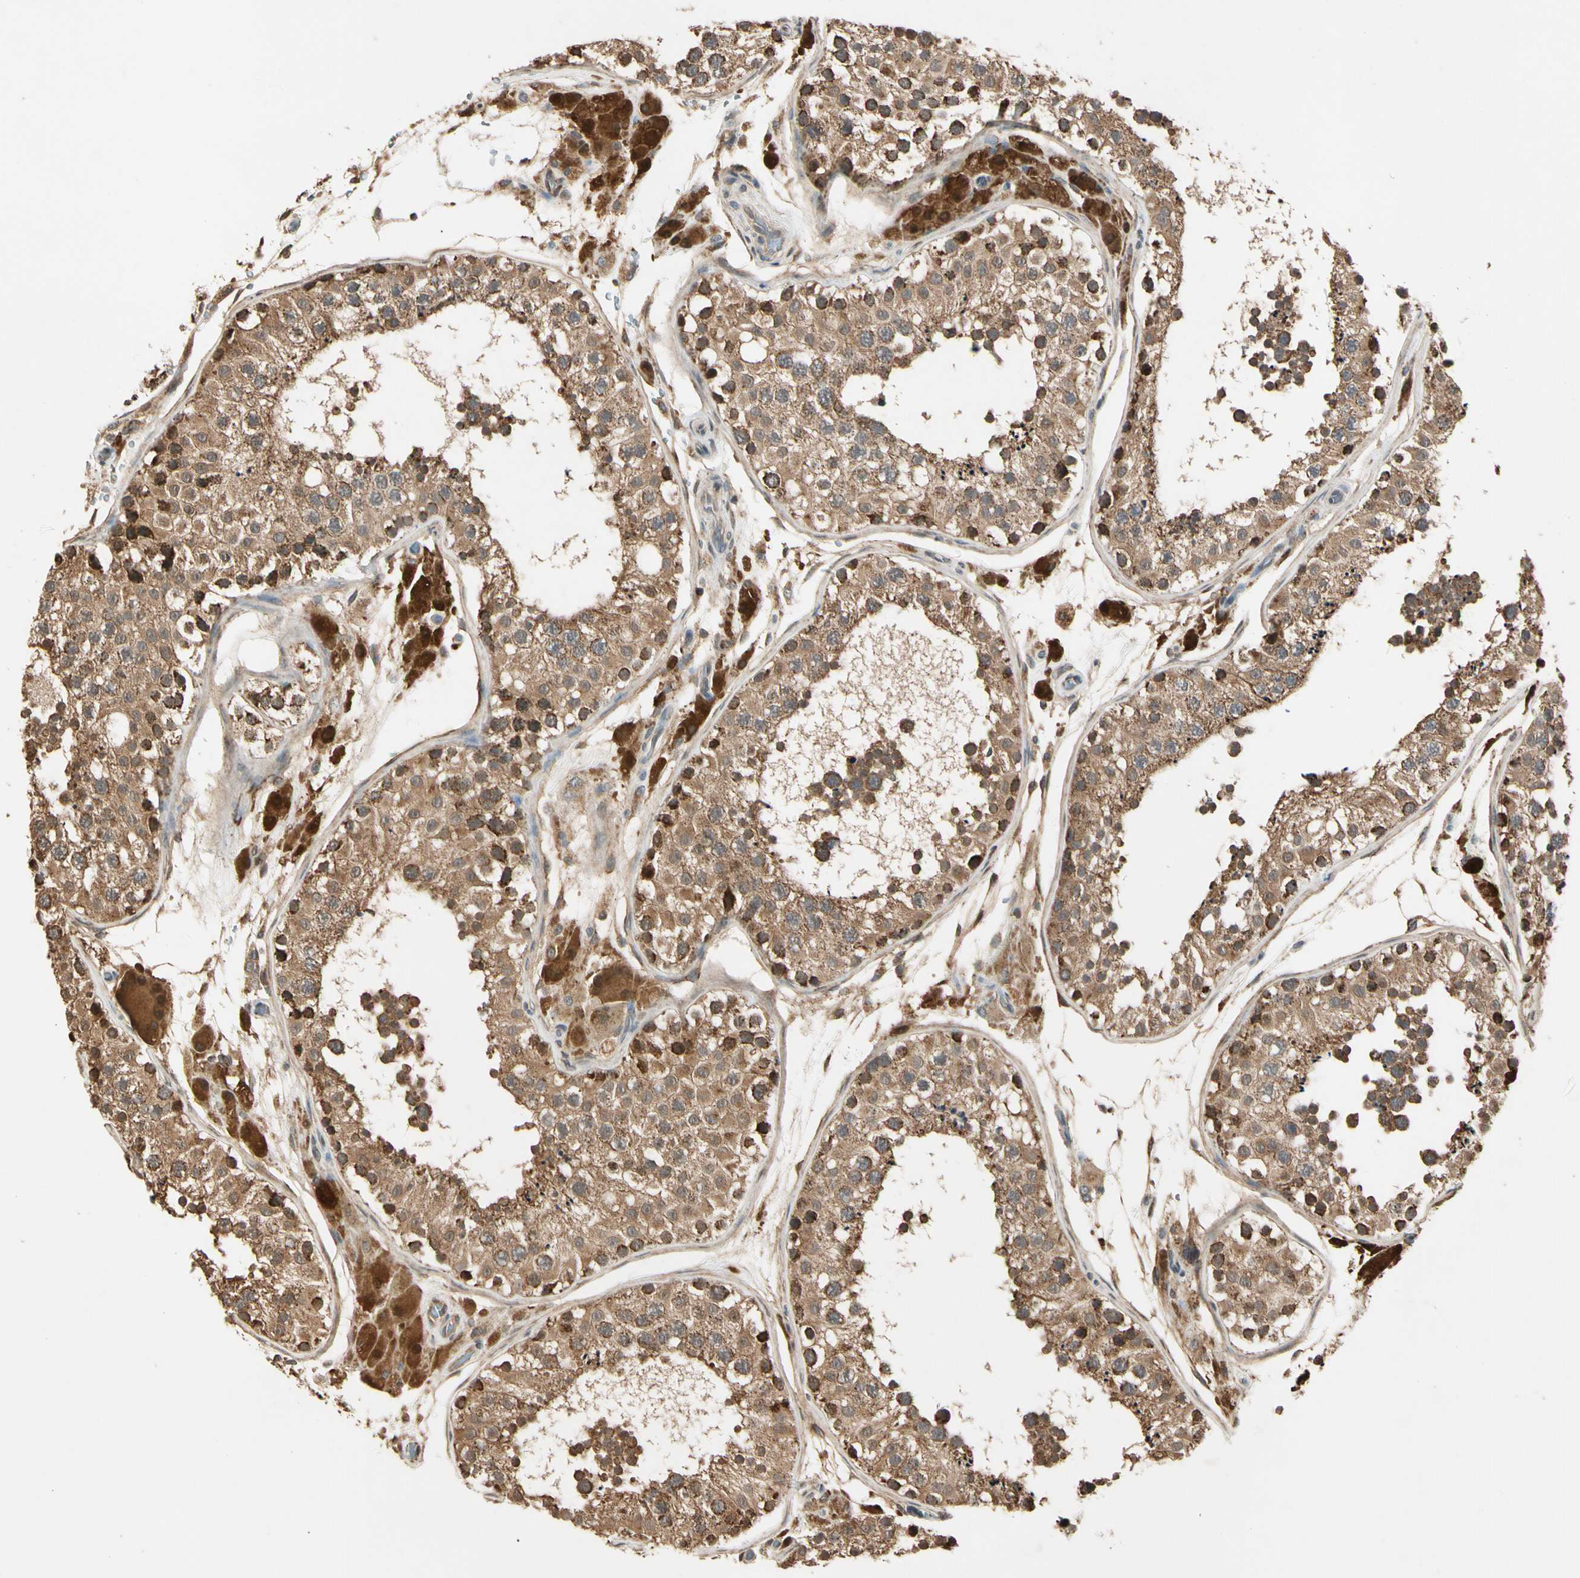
{"staining": {"intensity": "moderate", "quantity": ">75%", "location": "cytoplasmic/membranous"}, "tissue": "testis", "cell_type": "Cells in seminiferous ducts", "image_type": "normal", "snomed": [{"axis": "morphology", "description": "Normal tissue, NOS"}, {"axis": "topography", "description": "Testis"}, {"axis": "topography", "description": "Epididymis"}], "caption": "Unremarkable testis demonstrates moderate cytoplasmic/membranous expression in approximately >75% of cells in seminiferous ducts (DAB IHC with brightfield microscopy, high magnification)..", "gene": "PRDX5", "patient": {"sex": "male", "age": 26}}